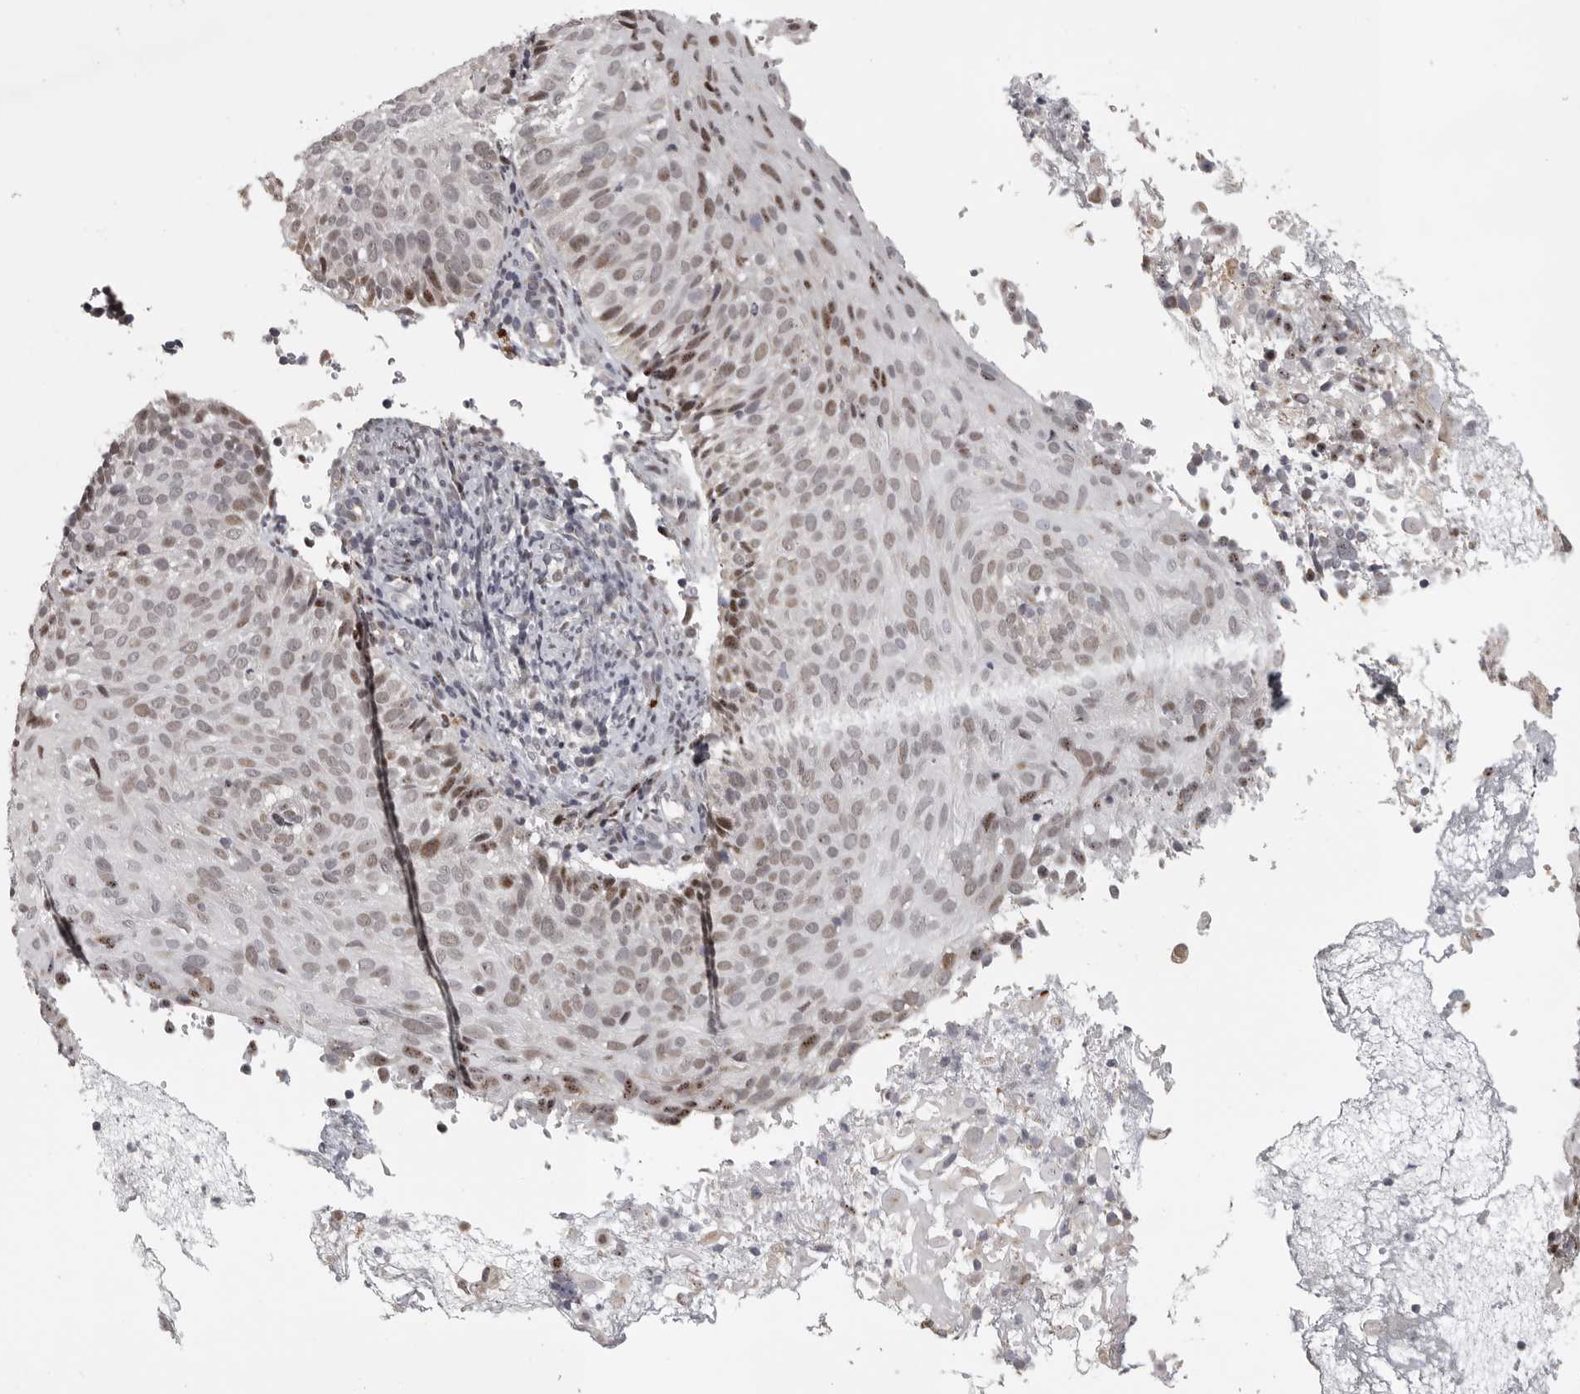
{"staining": {"intensity": "weak", "quantity": ">75%", "location": "nuclear"}, "tissue": "cervical cancer", "cell_type": "Tumor cells", "image_type": "cancer", "snomed": [{"axis": "morphology", "description": "Squamous cell carcinoma, NOS"}, {"axis": "topography", "description": "Cervix"}], "caption": "The histopathology image shows a brown stain indicating the presence of a protein in the nuclear of tumor cells in cervical cancer (squamous cell carcinoma). (IHC, brightfield microscopy, high magnification).", "gene": "POLE2", "patient": {"sex": "female", "age": 74}}